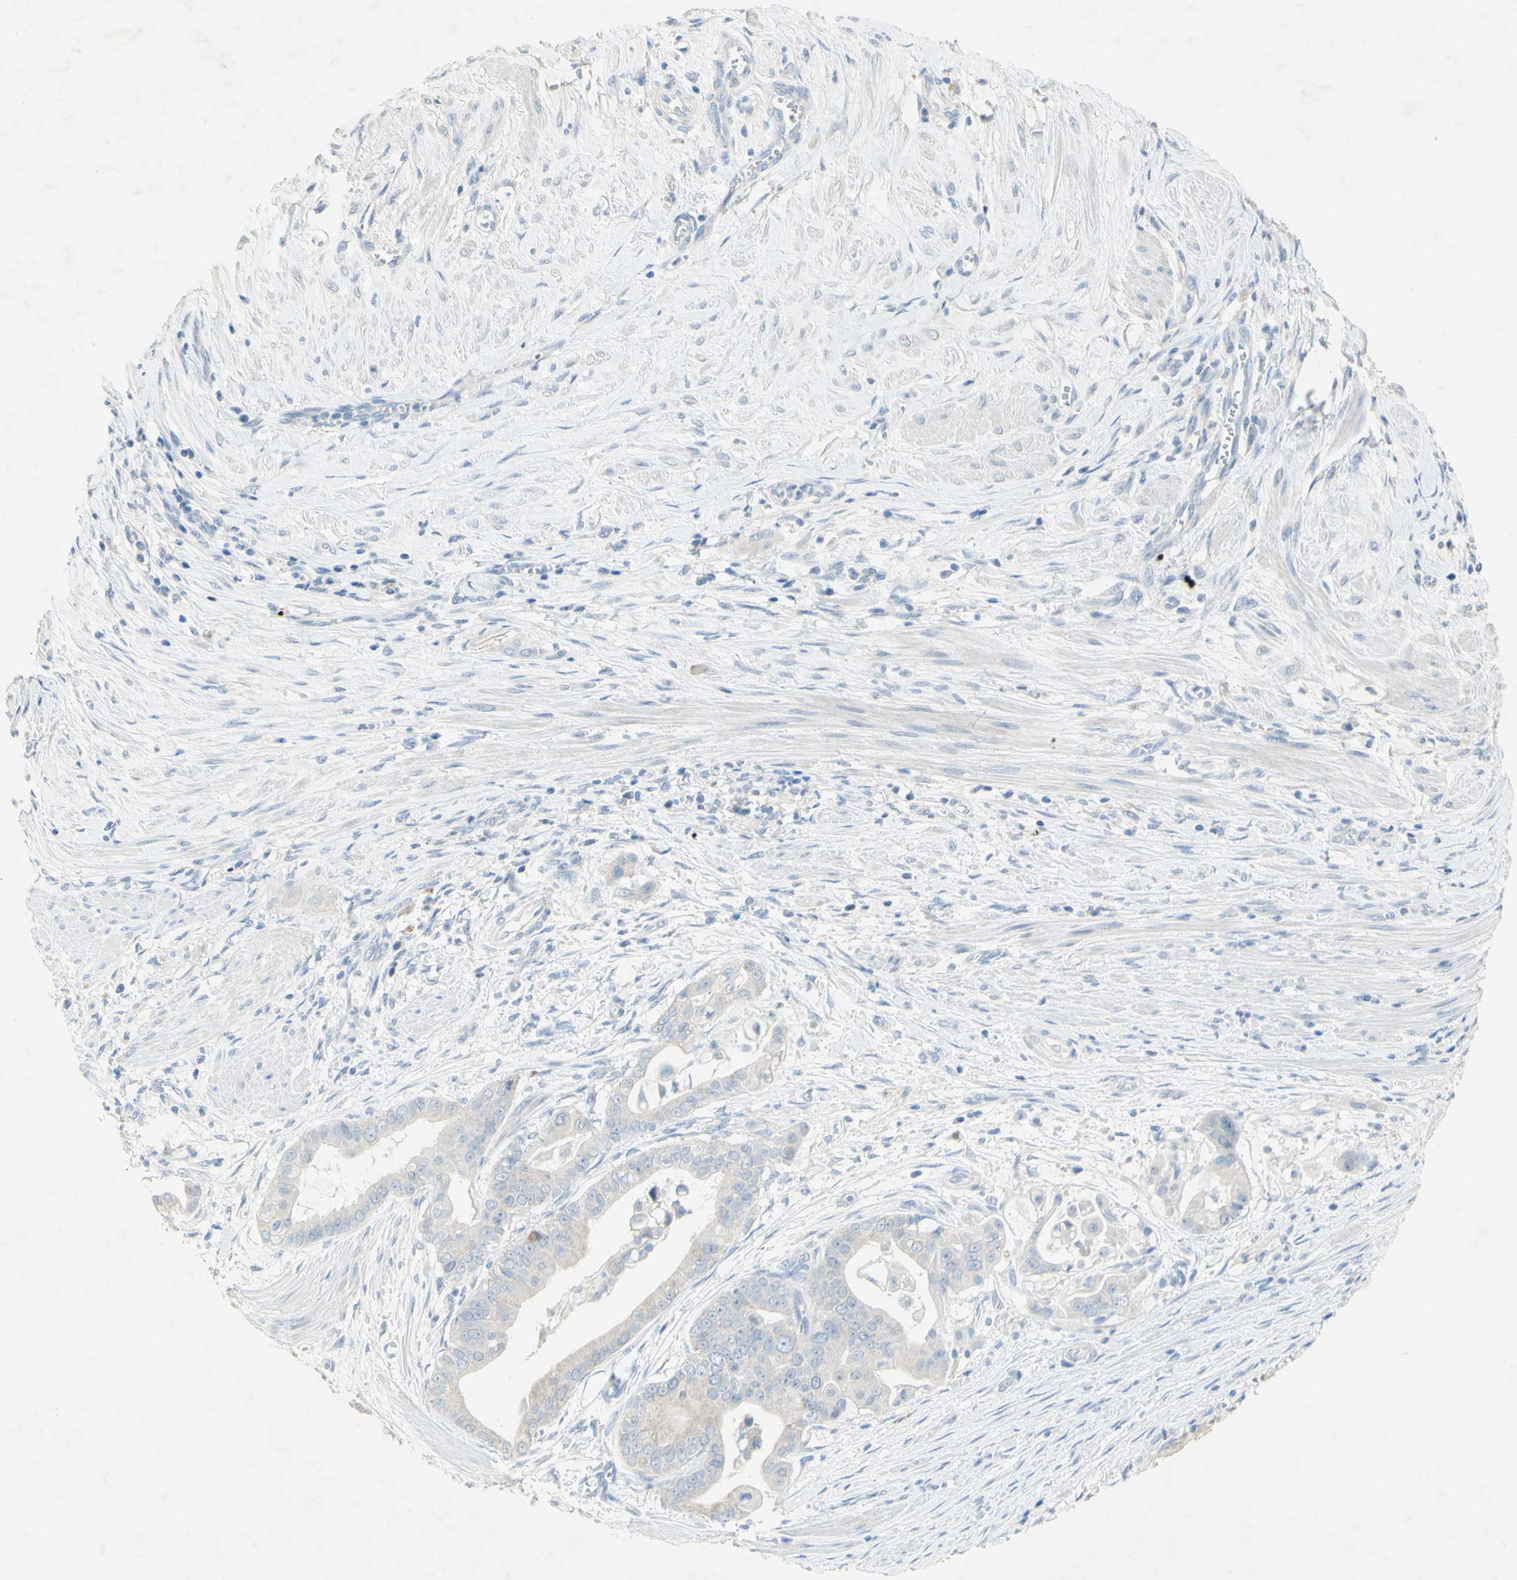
{"staining": {"intensity": "negative", "quantity": "none", "location": "none"}, "tissue": "pancreatic cancer", "cell_type": "Tumor cells", "image_type": "cancer", "snomed": [{"axis": "morphology", "description": "Adenocarcinoma, NOS"}, {"axis": "topography", "description": "Pancreas"}], "caption": "Immunohistochemistry (IHC) photomicrograph of pancreatic adenocarcinoma stained for a protein (brown), which shows no expression in tumor cells.", "gene": "ACADL", "patient": {"sex": "female", "age": 75}}